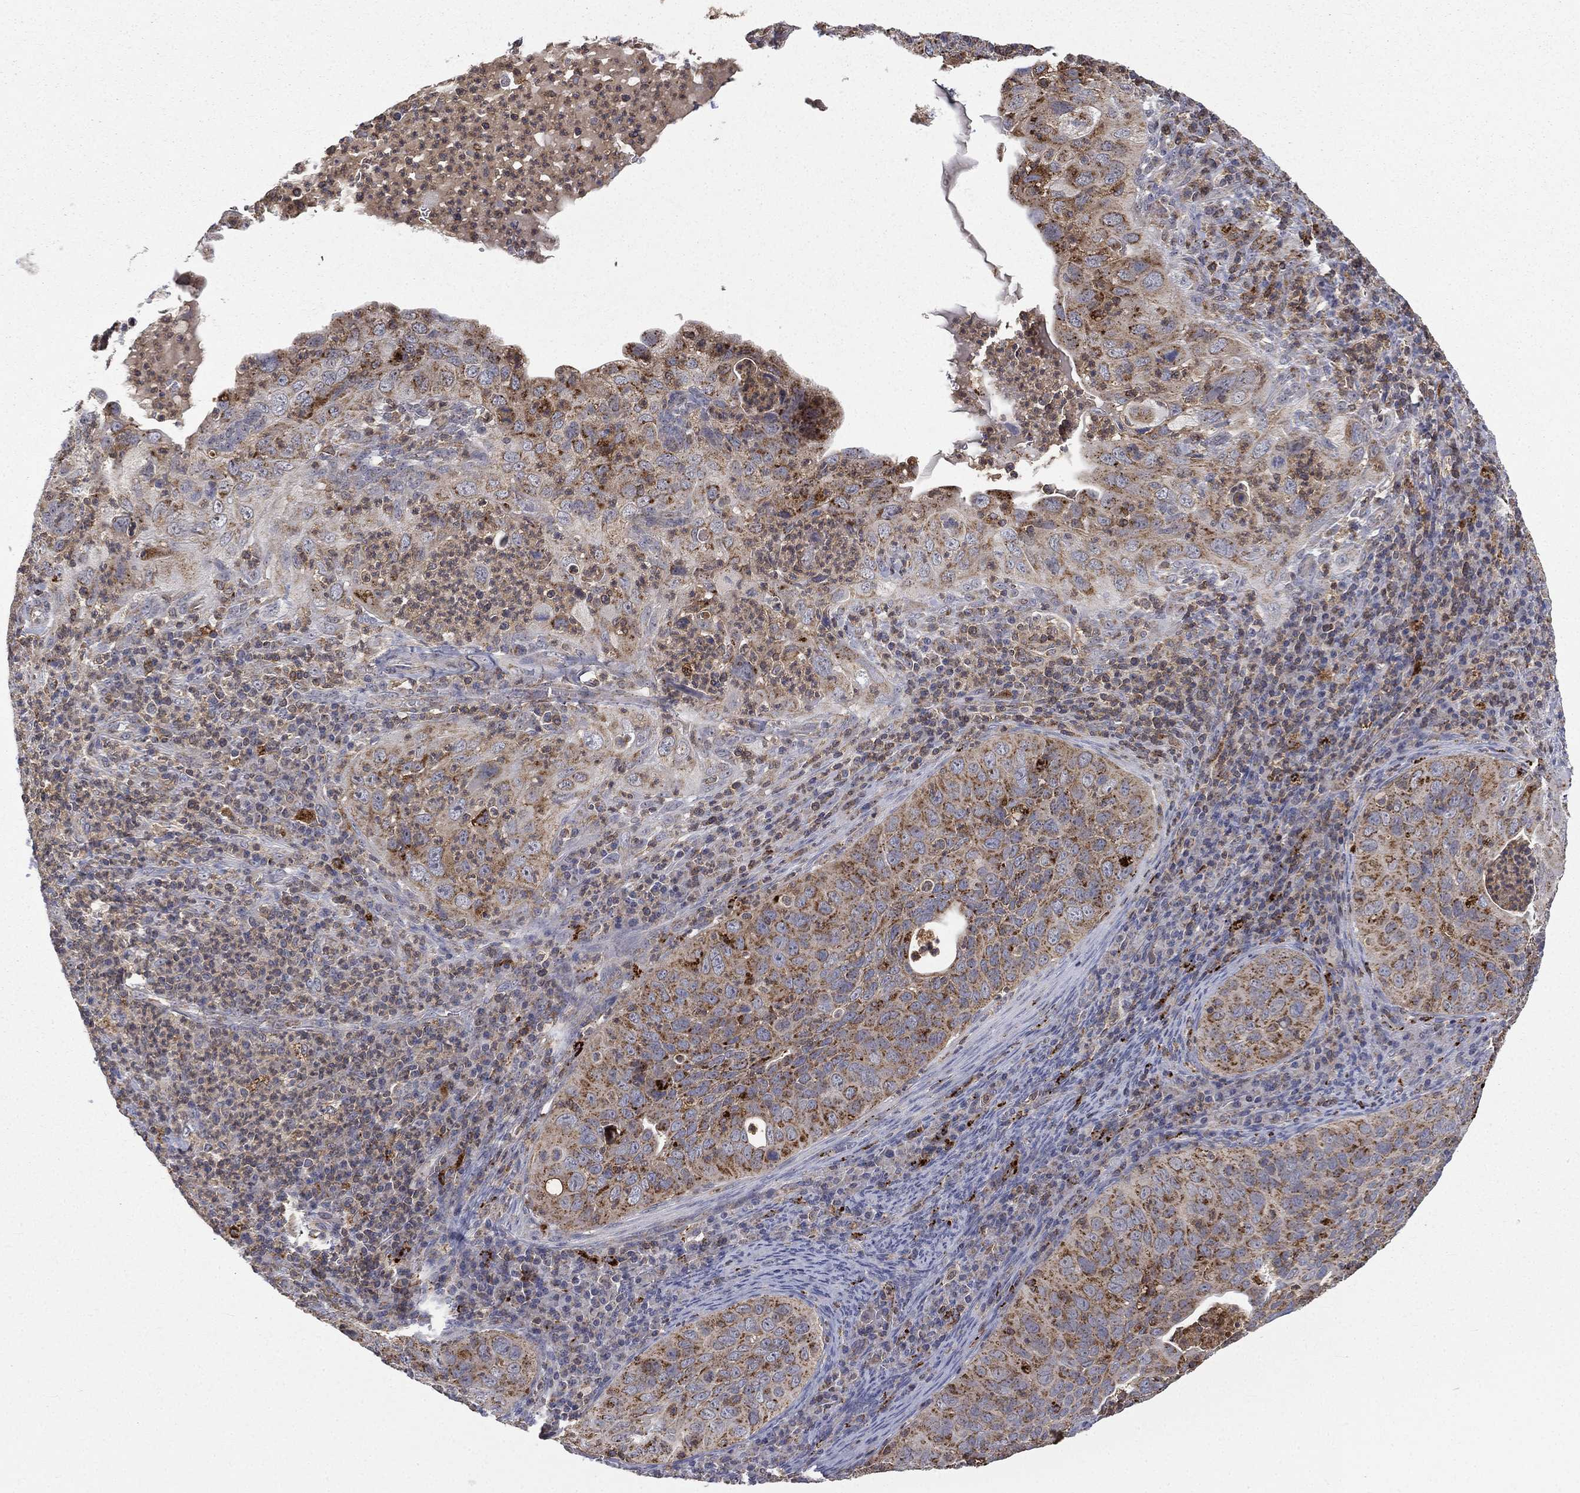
{"staining": {"intensity": "moderate", "quantity": "25%-75%", "location": "cytoplasmic/membranous"}, "tissue": "cervical cancer", "cell_type": "Tumor cells", "image_type": "cancer", "snomed": [{"axis": "morphology", "description": "Squamous cell carcinoma, NOS"}, {"axis": "topography", "description": "Cervix"}], "caption": "High-magnification brightfield microscopy of squamous cell carcinoma (cervical) stained with DAB (3,3'-diaminobenzidine) (brown) and counterstained with hematoxylin (blue). tumor cells exhibit moderate cytoplasmic/membranous staining is present in approximately25%-75% of cells.", "gene": "RIN3", "patient": {"sex": "female", "age": 26}}